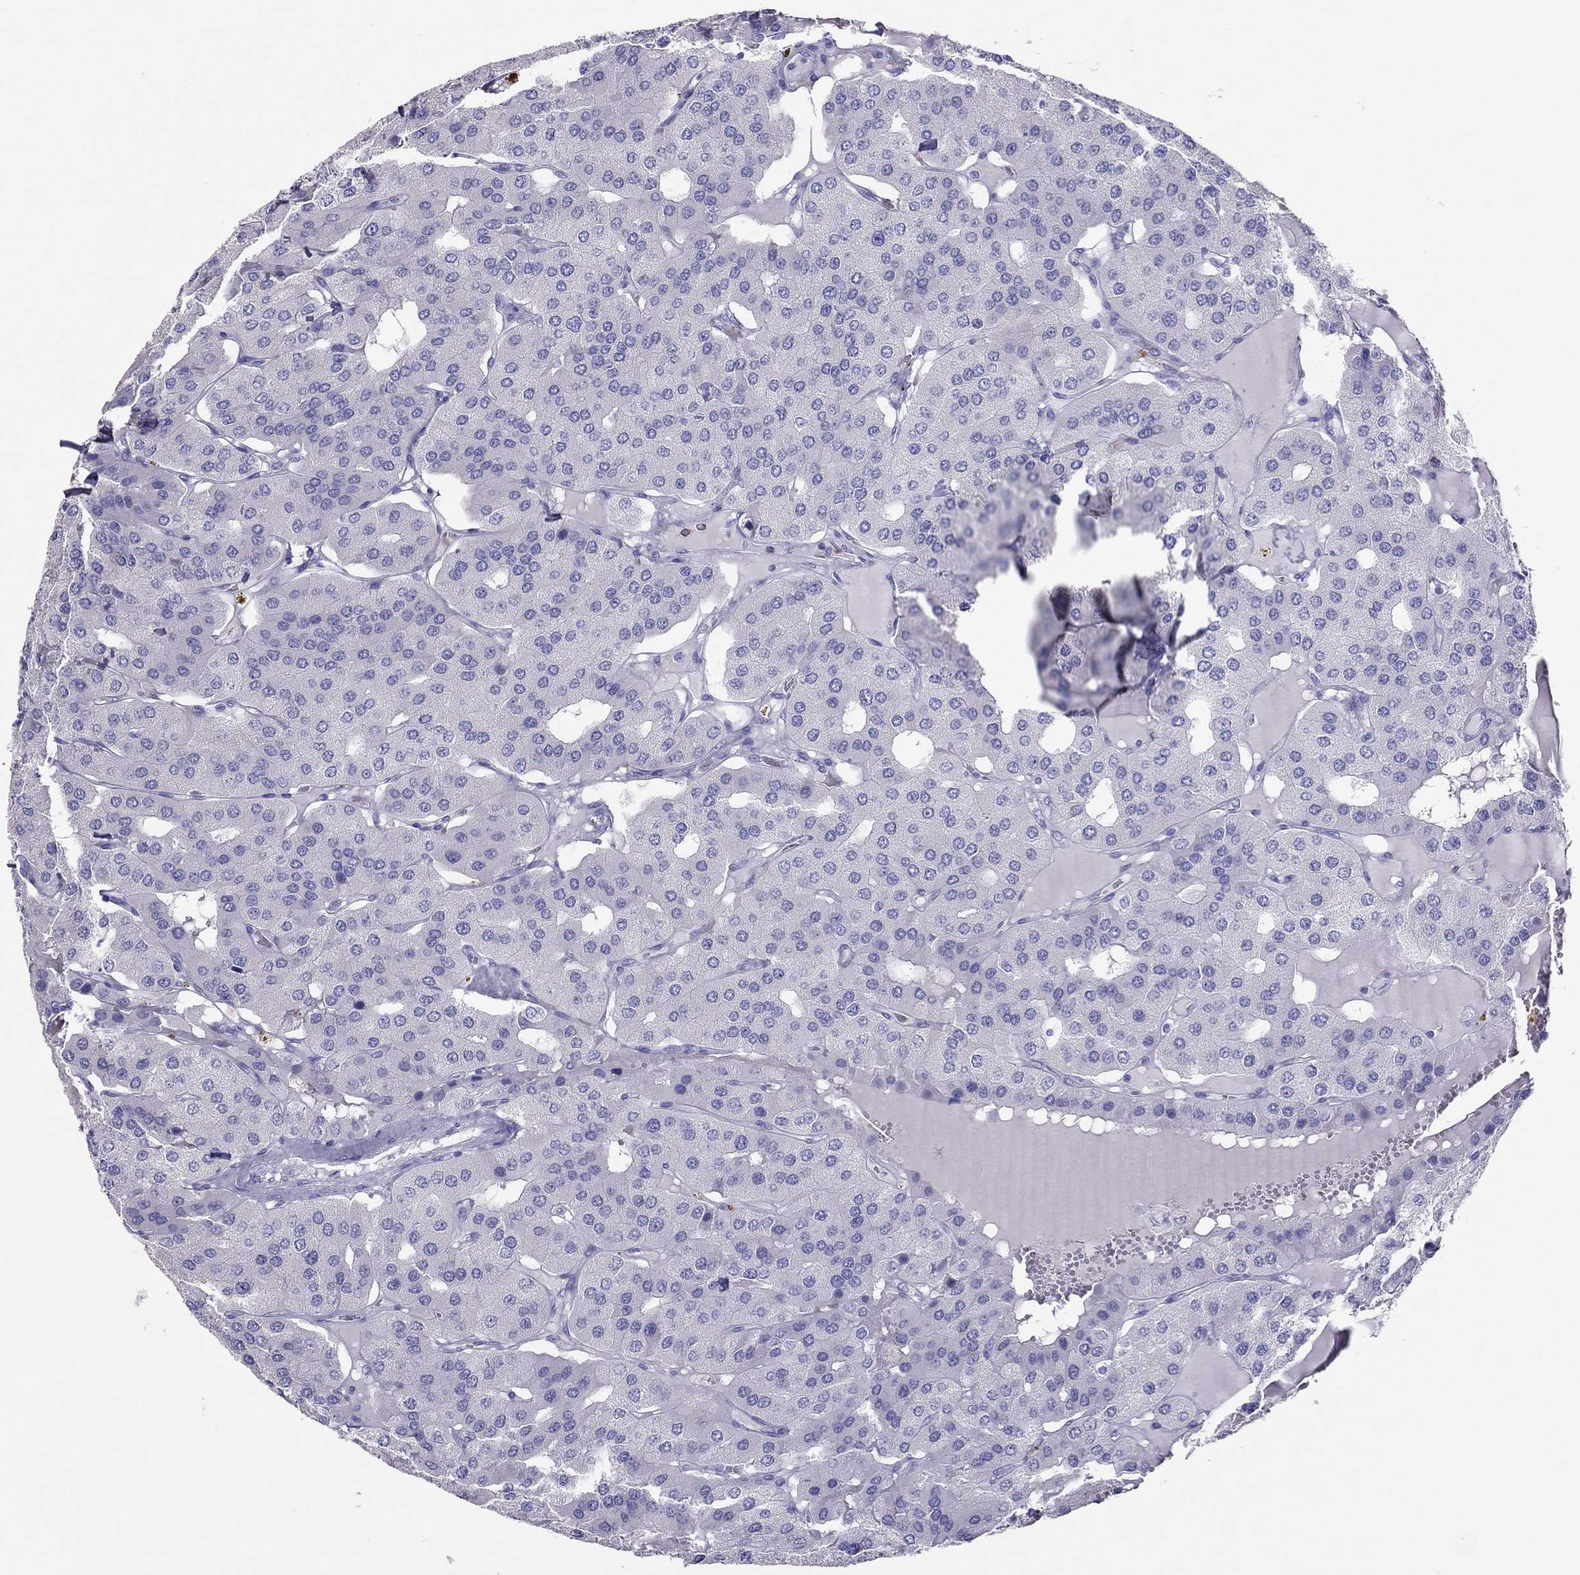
{"staining": {"intensity": "negative", "quantity": "none", "location": "none"}, "tissue": "parathyroid gland", "cell_type": "Glandular cells", "image_type": "normal", "snomed": [{"axis": "morphology", "description": "Normal tissue, NOS"}, {"axis": "morphology", "description": "Adenoma, NOS"}, {"axis": "topography", "description": "Parathyroid gland"}], "caption": "Immunohistochemistry photomicrograph of unremarkable human parathyroid gland stained for a protein (brown), which reveals no expression in glandular cells. (DAB immunohistochemistry (IHC) visualized using brightfield microscopy, high magnification).", "gene": "TSHB", "patient": {"sex": "female", "age": 86}}